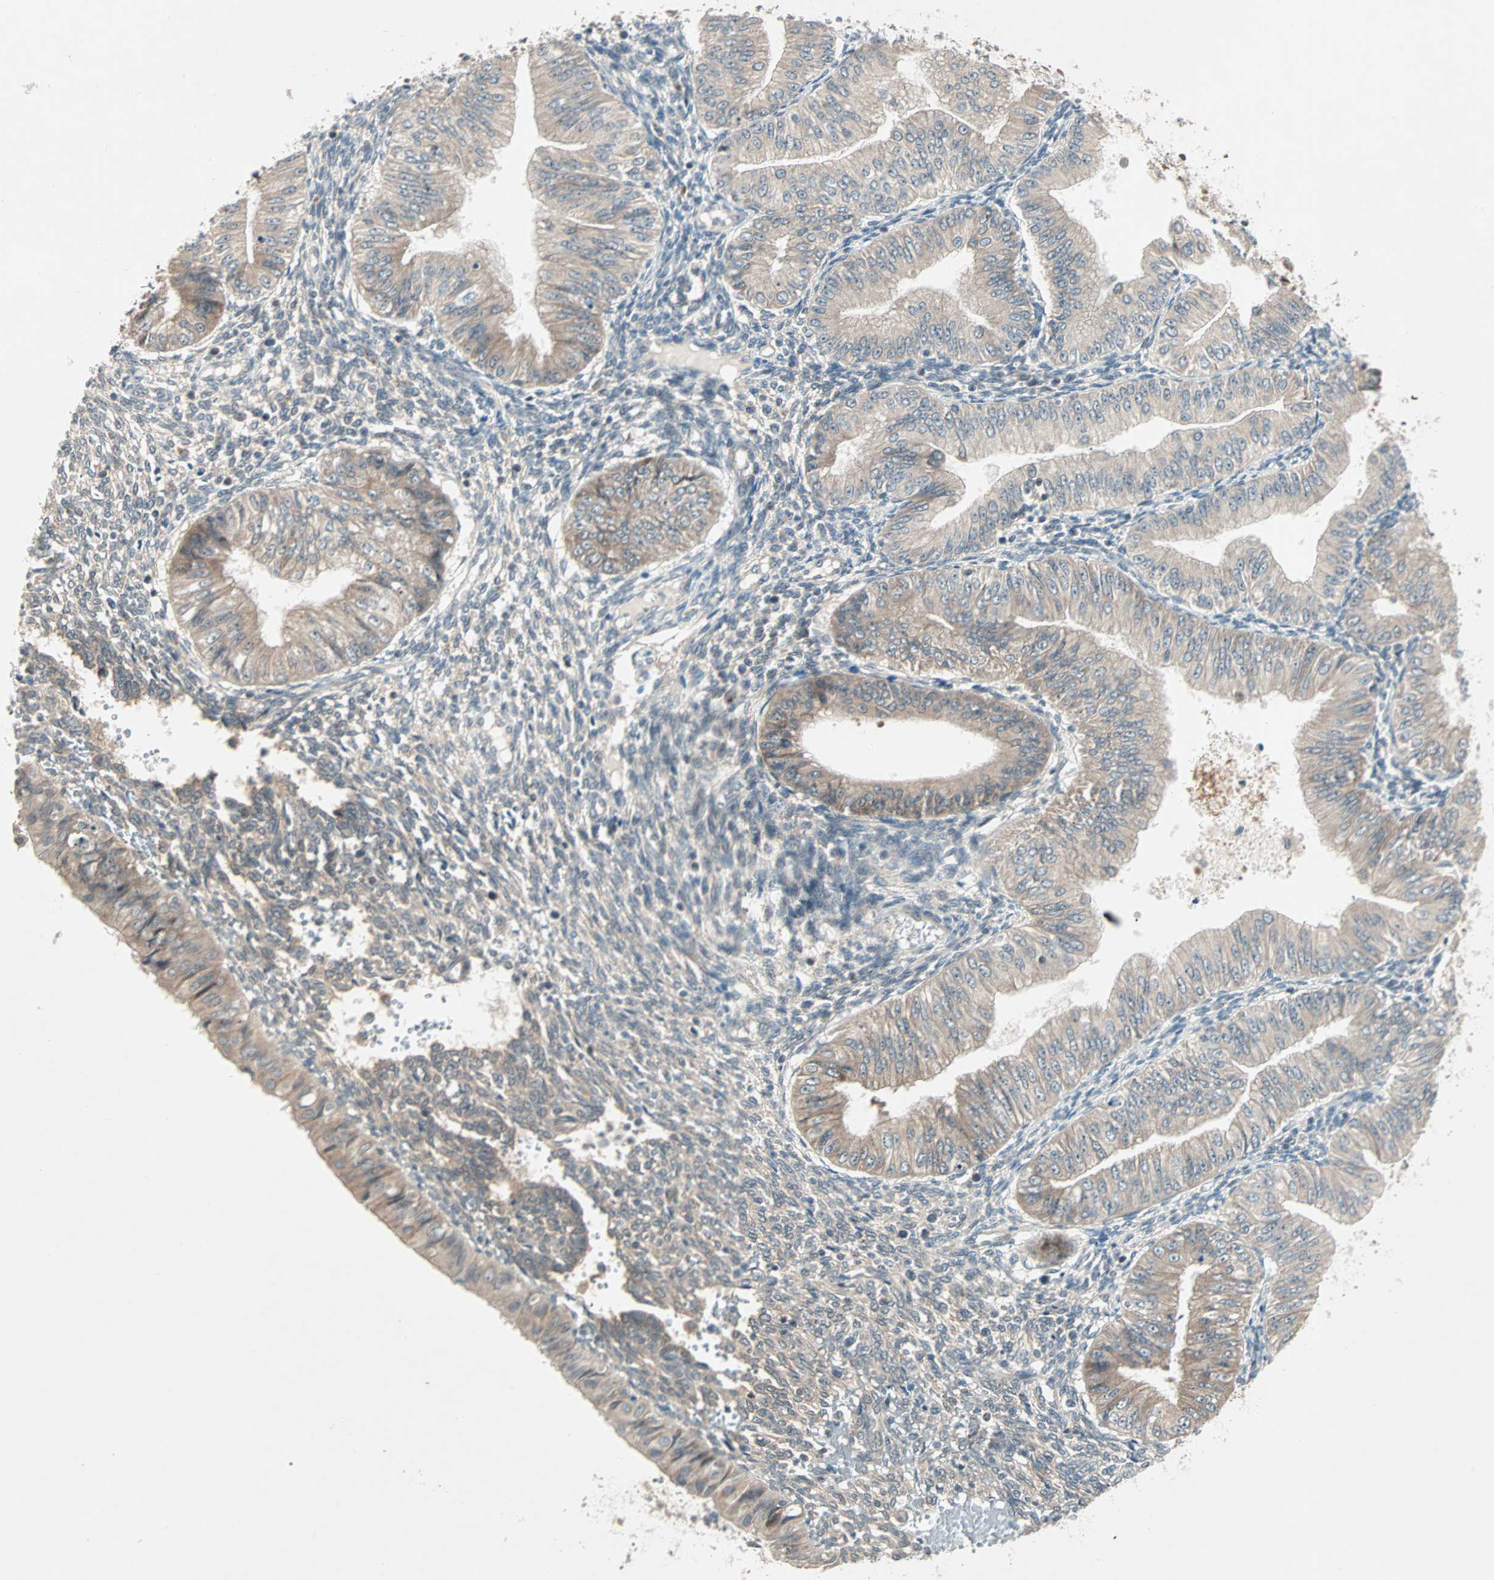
{"staining": {"intensity": "weak", "quantity": ">75%", "location": "cytoplasmic/membranous"}, "tissue": "endometrial cancer", "cell_type": "Tumor cells", "image_type": "cancer", "snomed": [{"axis": "morphology", "description": "Normal tissue, NOS"}, {"axis": "morphology", "description": "Adenocarcinoma, NOS"}, {"axis": "topography", "description": "Endometrium"}], "caption": "Human endometrial cancer (adenocarcinoma) stained with a protein marker exhibits weak staining in tumor cells.", "gene": "PGBD1", "patient": {"sex": "female", "age": 53}}